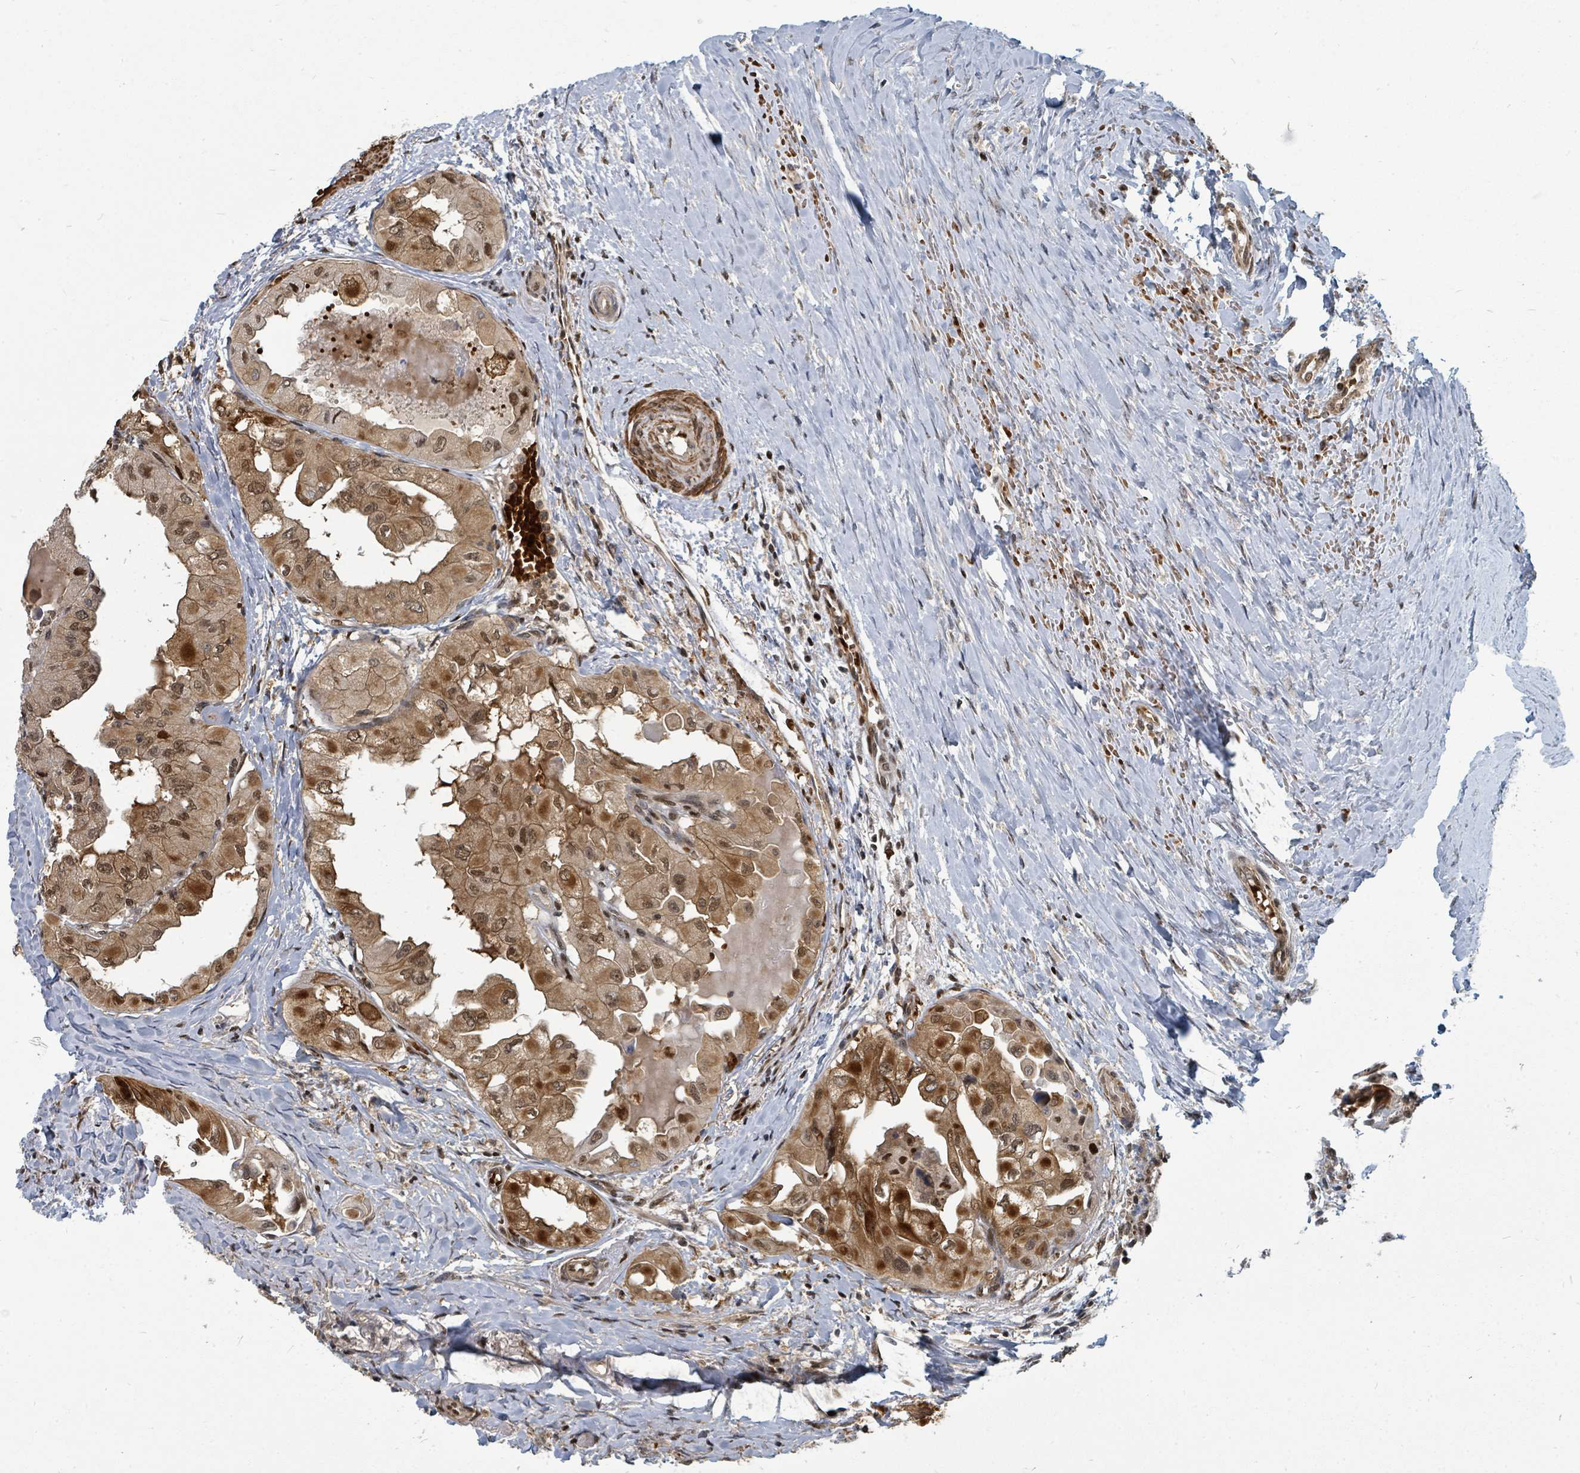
{"staining": {"intensity": "moderate", "quantity": ">75%", "location": "cytoplasmic/membranous,nuclear"}, "tissue": "thyroid cancer", "cell_type": "Tumor cells", "image_type": "cancer", "snomed": [{"axis": "morphology", "description": "Papillary adenocarcinoma, NOS"}, {"axis": "topography", "description": "Thyroid gland"}], "caption": "Approximately >75% of tumor cells in thyroid papillary adenocarcinoma display moderate cytoplasmic/membranous and nuclear protein staining as visualized by brown immunohistochemical staining.", "gene": "TRDMT1", "patient": {"sex": "female", "age": 59}}